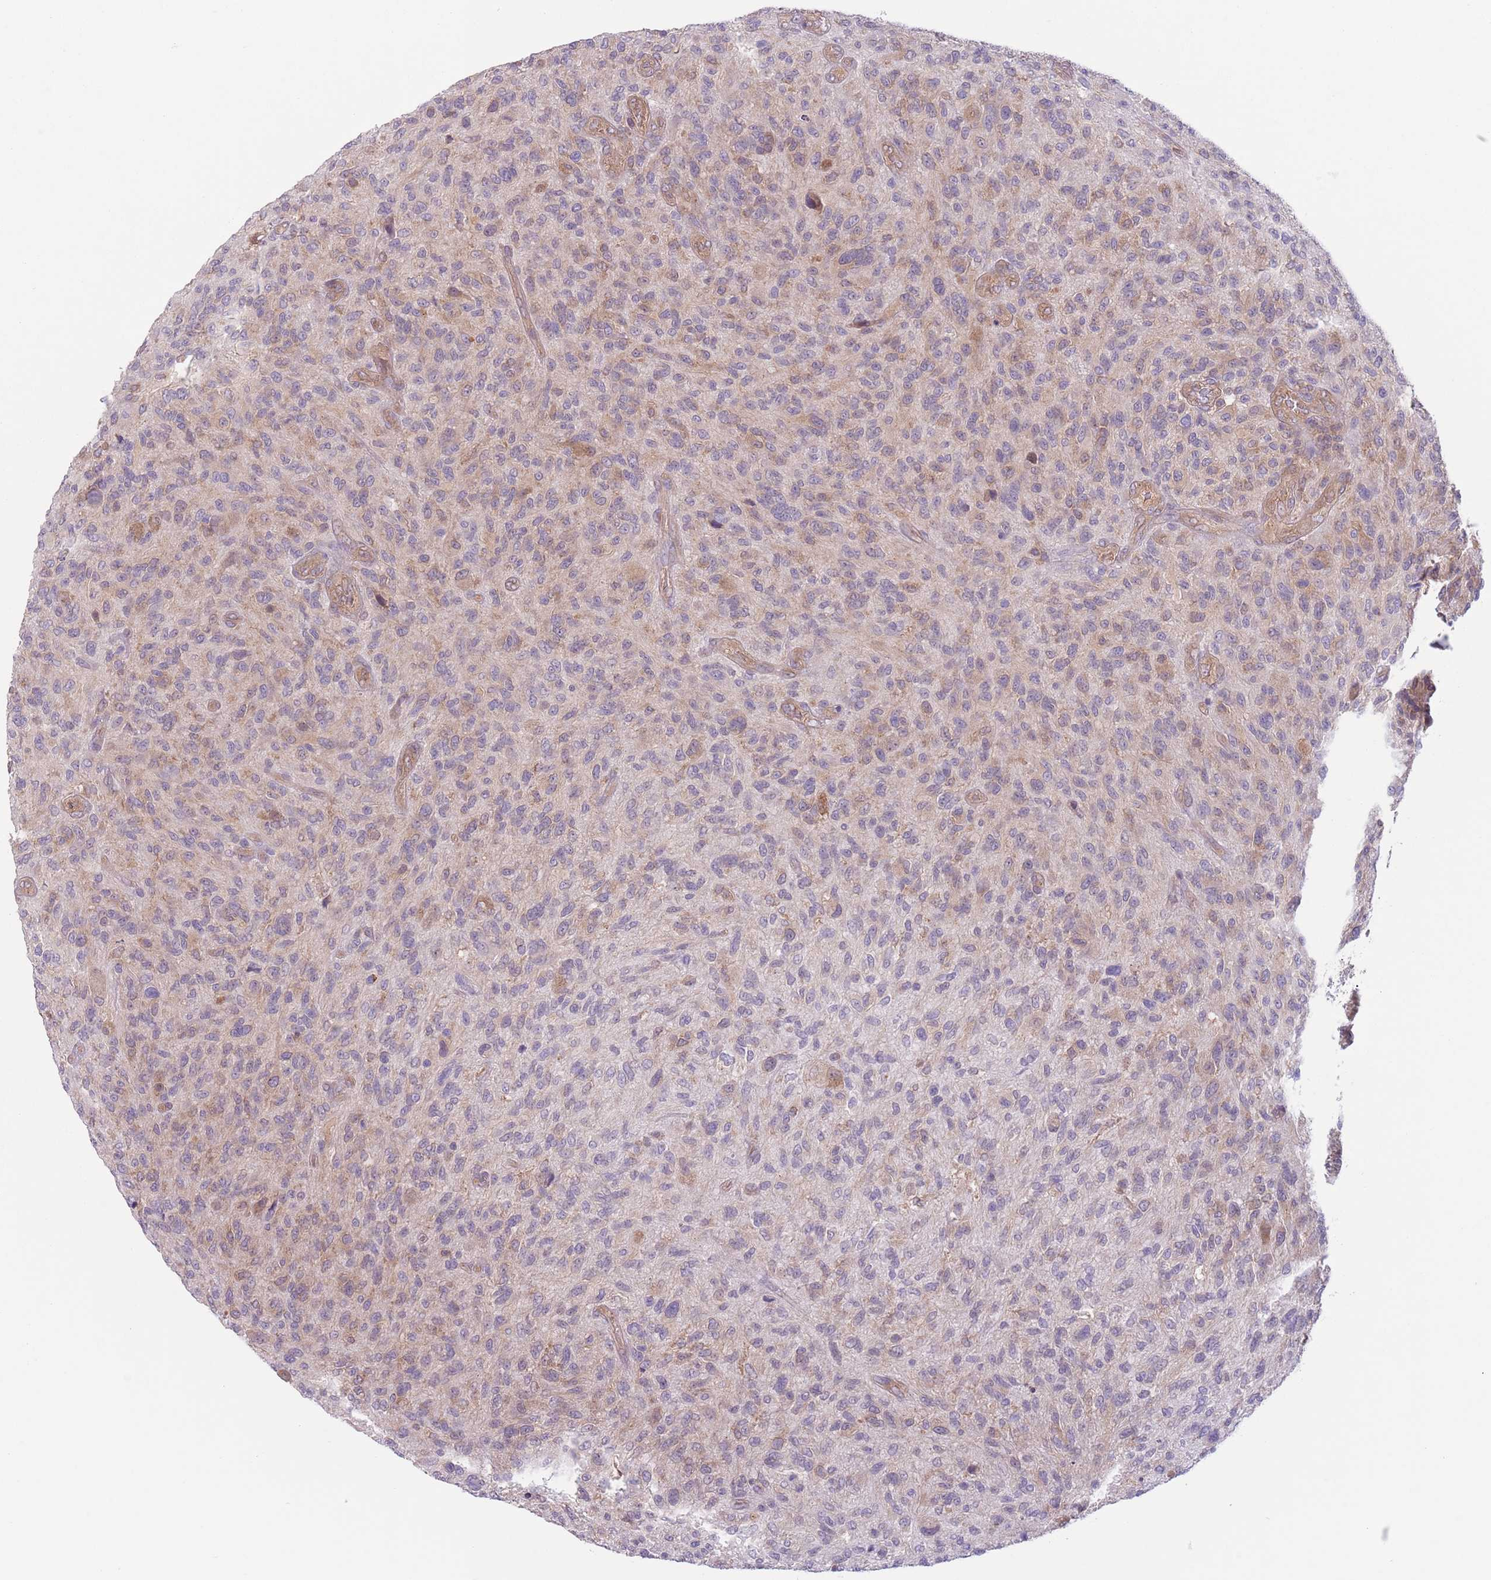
{"staining": {"intensity": "weak", "quantity": ">75%", "location": "cytoplasmic/membranous"}, "tissue": "glioma", "cell_type": "Tumor cells", "image_type": "cancer", "snomed": [{"axis": "morphology", "description": "Glioma, malignant, High grade"}, {"axis": "topography", "description": "Brain"}], "caption": "Tumor cells exhibit low levels of weak cytoplasmic/membranous expression in about >75% of cells in glioma.", "gene": "COPE", "patient": {"sex": "male", "age": 47}}